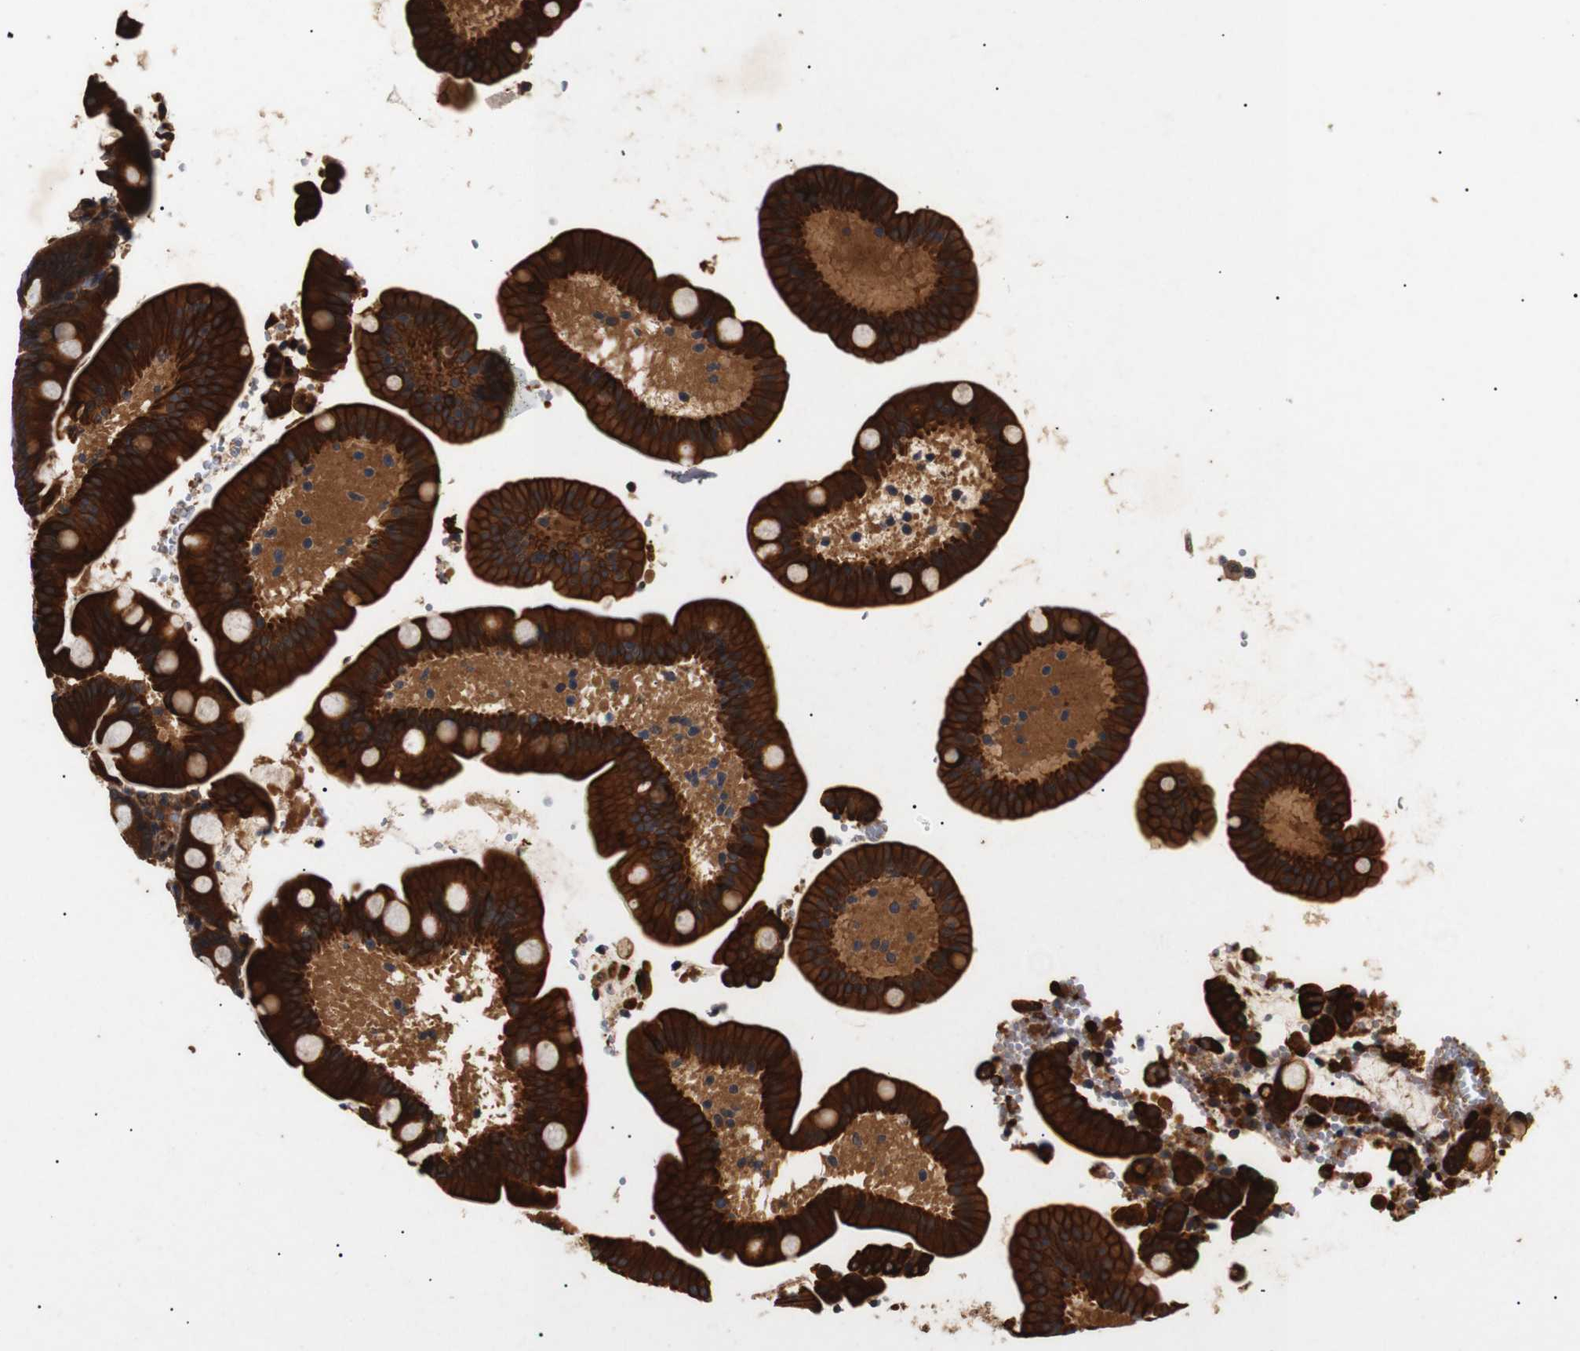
{"staining": {"intensity": "strong", "quantity": ">75%", "location": "cytoplasmic/membranous"}, "tissue": "duodenum", "cell_type": "Glandular cells", "image_type": "normal", "snomed": [{"axis": "morphology", "description": "Normal tissue, NOS"}, {"axis": "topography", "description": "Duodenum"}], "caption": "The micrograph exhibits immunohistochemical staining of unremarkable duodenum. There is strong cytoplasmic/membranous staining is identified in about >75% of glandular cells. The staining was performed using DAB, with brown indicating positive protein expression. Nuclei are stained blue with hematoxylin.", "gene": "PAWR", "patient": {"sex": "male", "age": 54}}